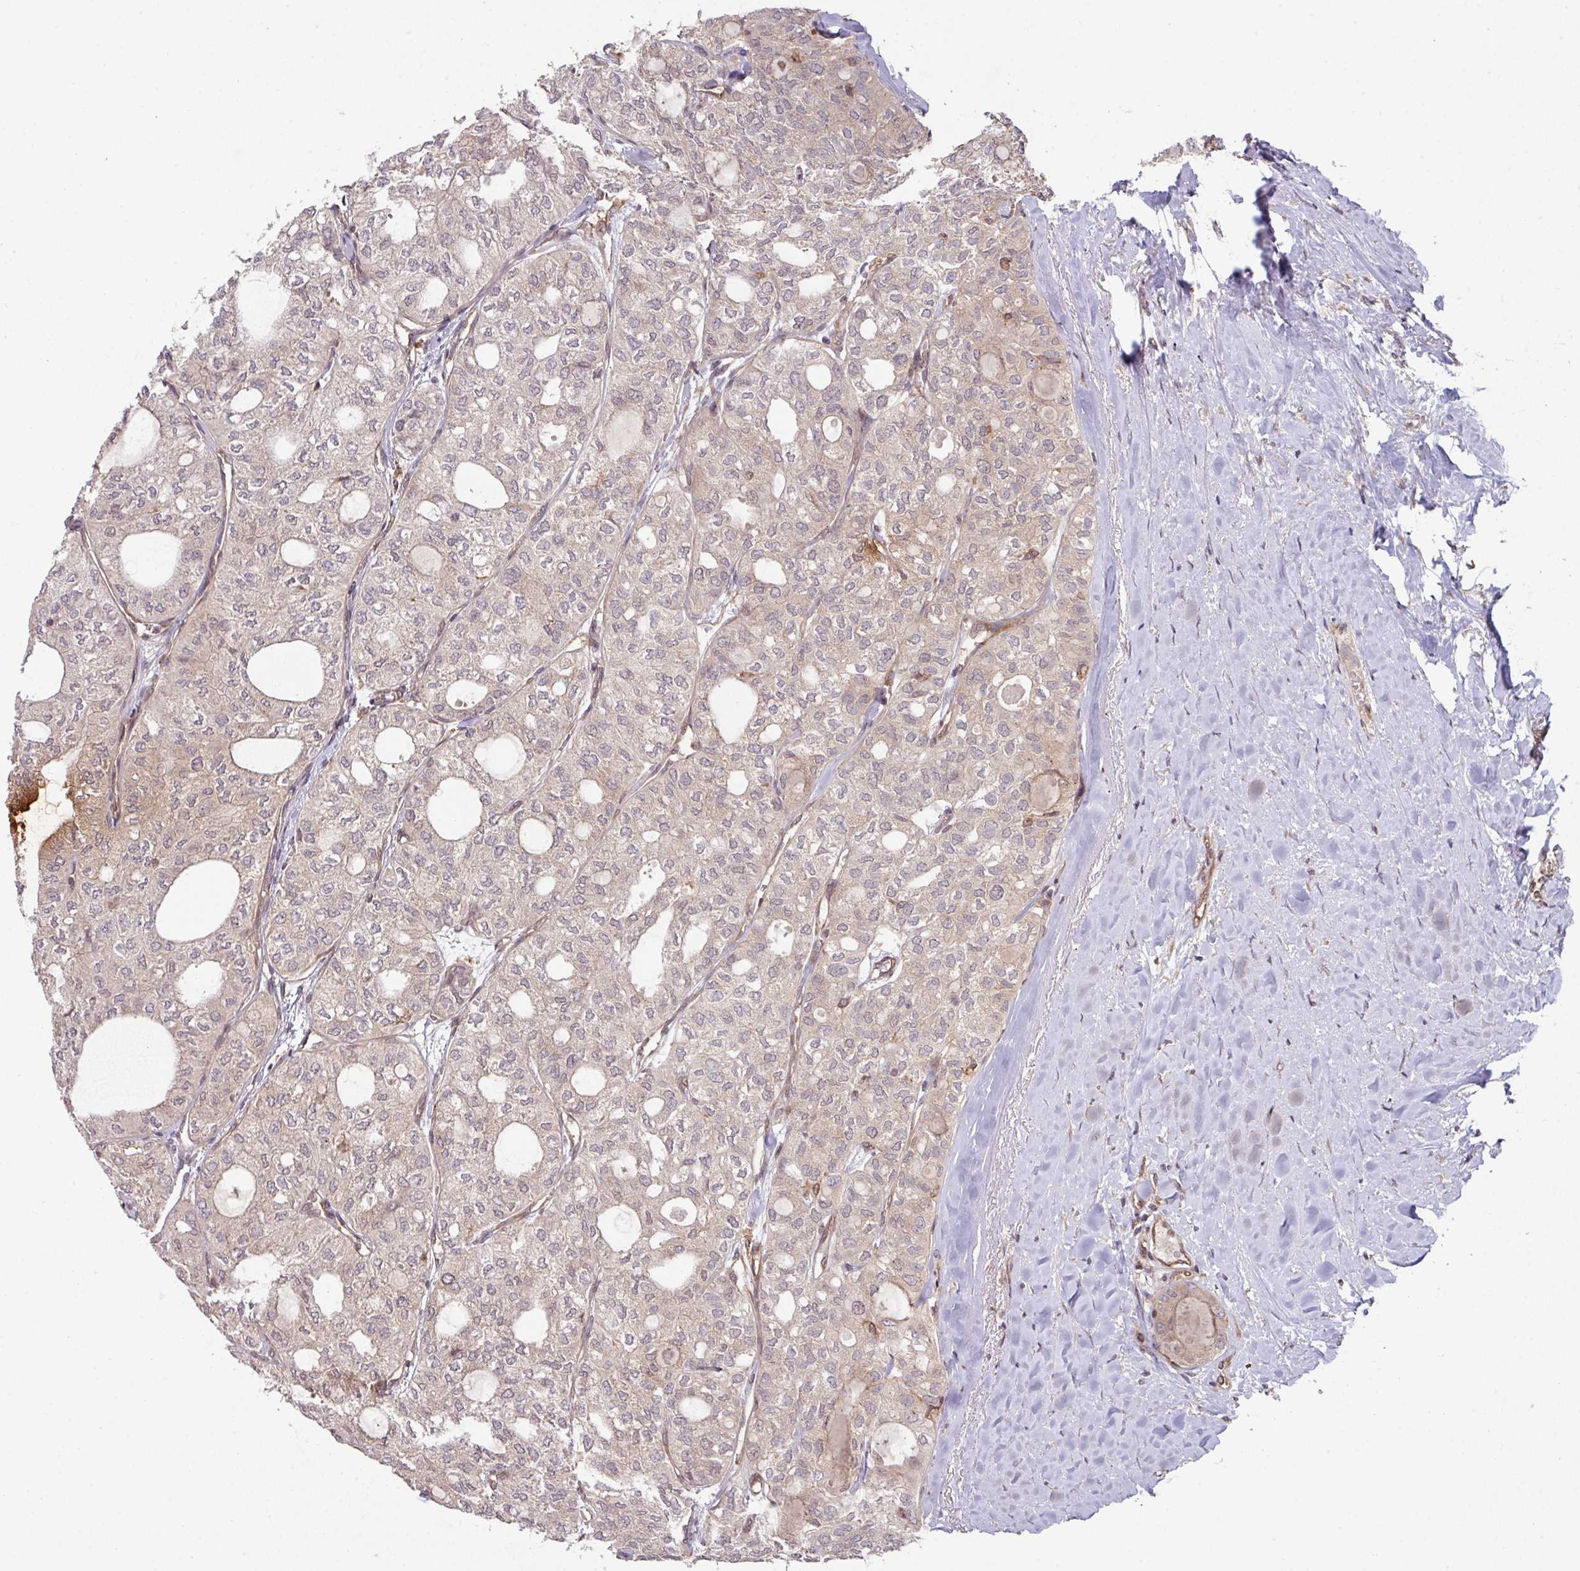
{"staining": {"intensity": "weak", "quantity": "<25%", "location": "cytoplasmic/membranous"}, "tissue": "thyroid cancer", "cell_type": "Tumor cells", "image_type": "cancer", "snomed": [{"axis": "morphology", "description": "Follicular adenoma carcinoma, NOS"}, {"axis": "topography", "description": "Thyroid gland"}], "caption": "Immunohistochemistry histopathology image of neoplastic tissue: human follicular adenoma carcinoma (thyroid) stained with DAB (3,3'-diaminobenzidine) displays no significant protein expression in tumor cells. (Stains: DAB (3,3'-diaminobenzidine) immunohistochemistry with hematoxylin counter stain, Microscopy: brightfield microscopy at high magnification).", "gene": "CYFIP2", "patient": {"sex": "male", "age": 75}}